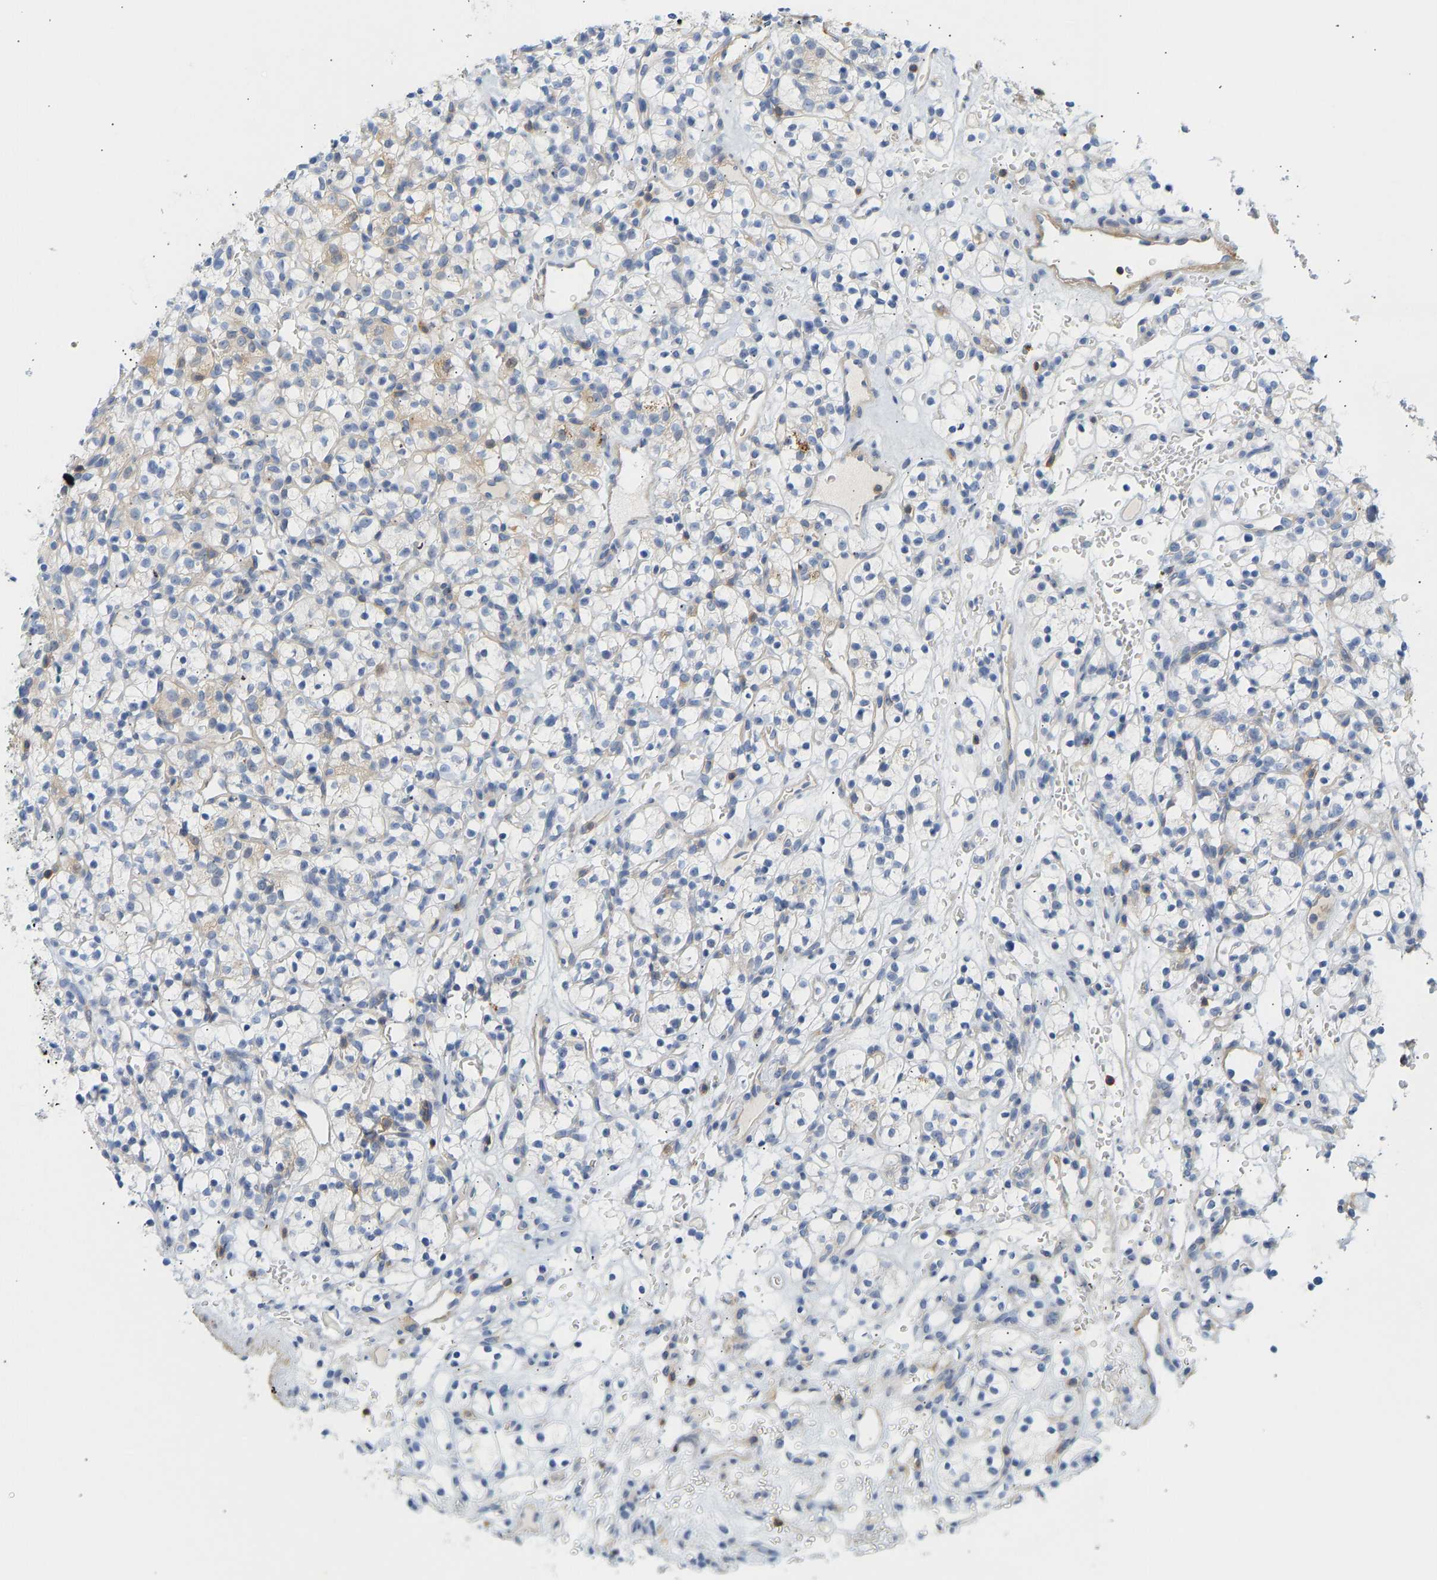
{"staining": {"intensity": "negative", "quantity": "none", "location": "none"}, "tissue": "renal cancer", "cell_type": "Tumor cells", "image_type": "cancer", "snomed": [{"axis": "morphology", "description": "Adenocarcinoma, NOS"}, {"axis": "topography", "description": "Kidney"}], "caption": "This photomicrograph is of renal cancer (adenocarcinoma) stained with IHC to label a protein in brown with the nuclei are counter-stained blue. There is no expression in tumor cells.", "gene": "BVES", "patient": {"sex": "female", "age": 57}}